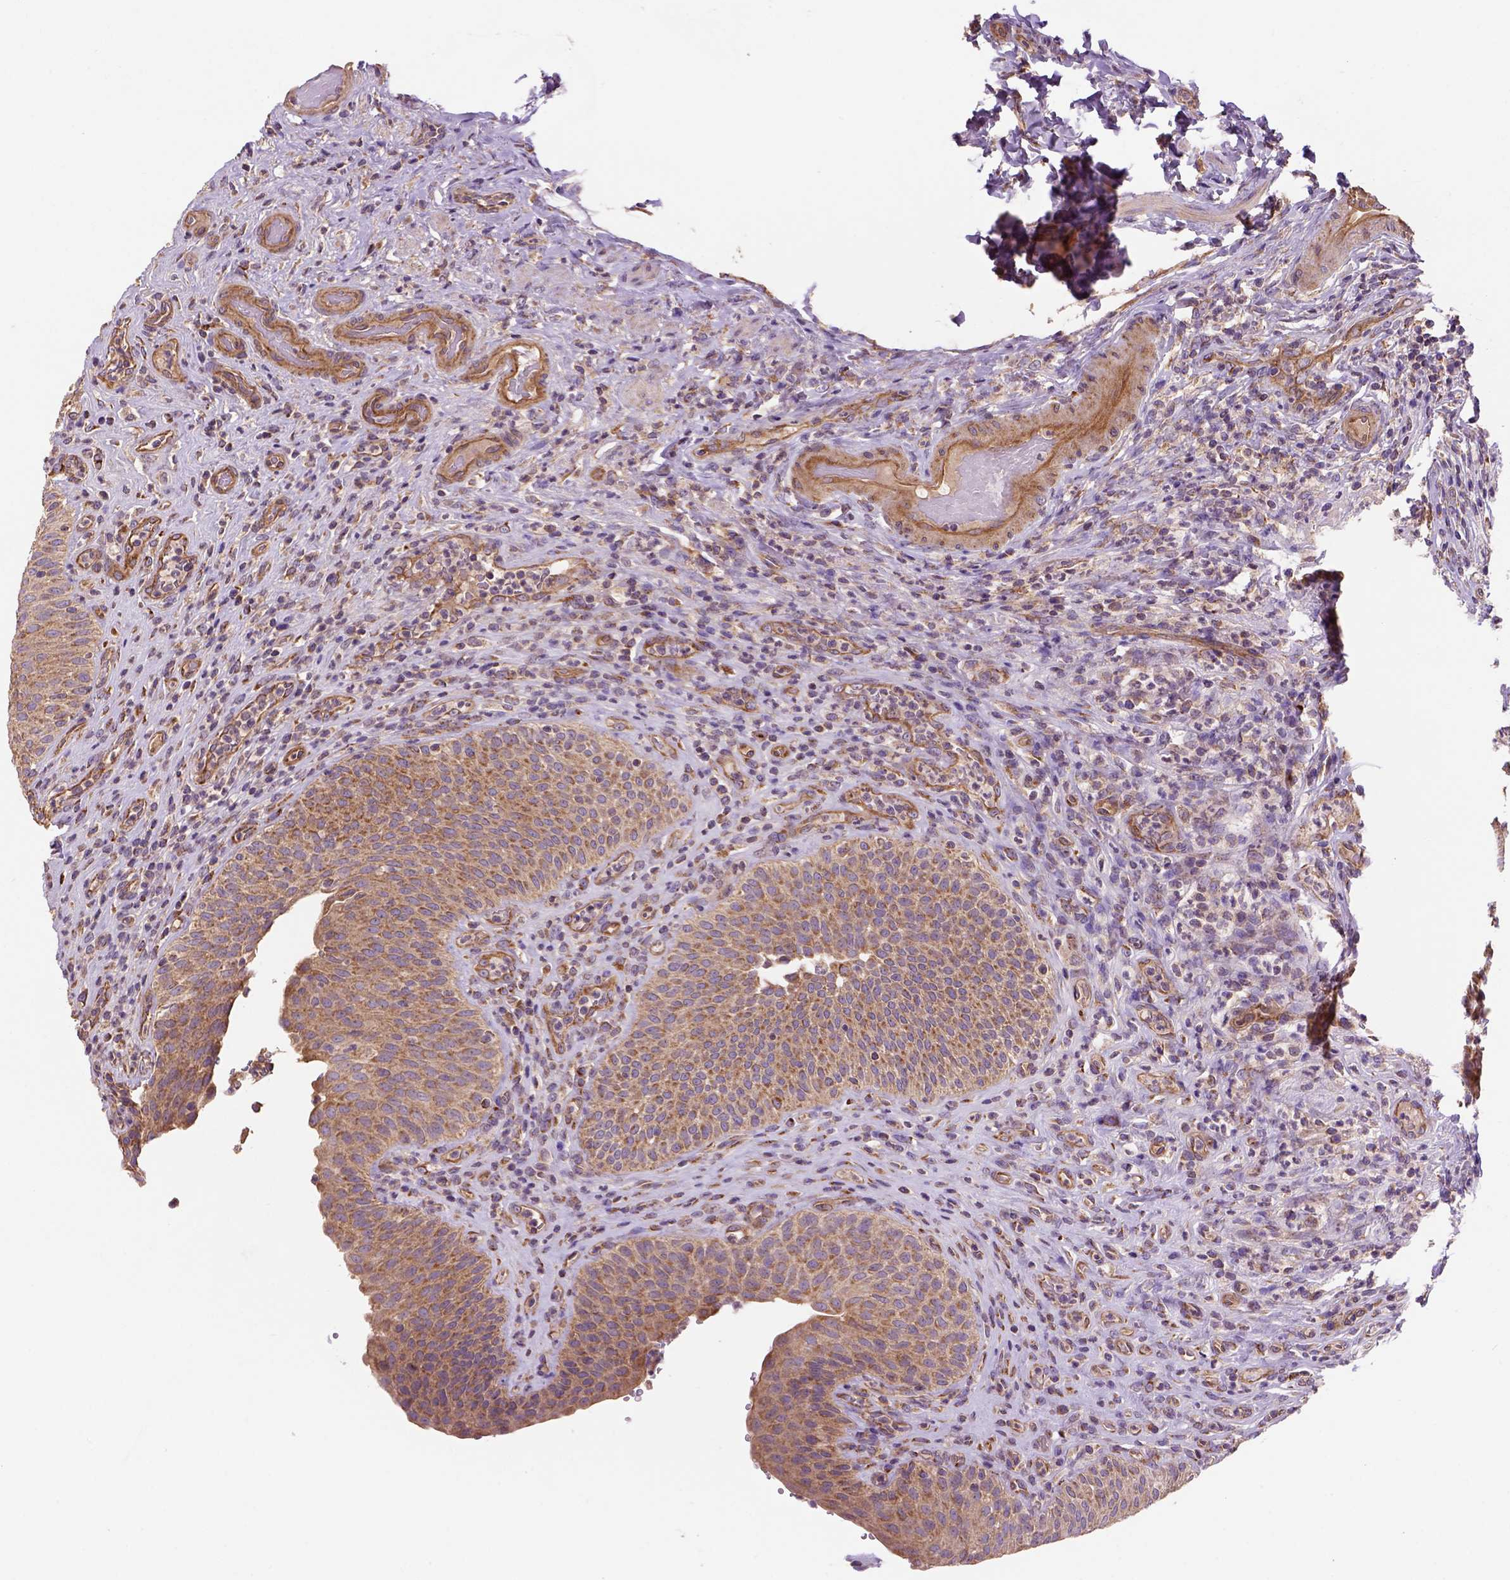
{"staining": {"intensity": "moderate", "quantity": ">75%", "location": "cytoplasmic/membranous"}, "tissue": "urinary bladder", "cell_type": "Urothelial cells", "image_type": "normal", "snomed": [{"axis": "morphology", "description": "Normal tissue, NOS"}, {"axis": "topography", "description": "Urinary bladder"}, {"axis": "topography", "description": "Peripheral nerve tissue"}], "caption": "IHC staining of normal urinary bladder, which shows medium levels of moderate cytoplasmic/membranous expression in approximately >75% of urothelial cells indicating moderate cytoplasmic/membranous protein positivity. The staining was performed using DAB (brown) for protein detection and nuclei were counterstained in hematoxylin (blue).", "gene": "WARS2", "patient": {"sex": "male", "age": 66}}